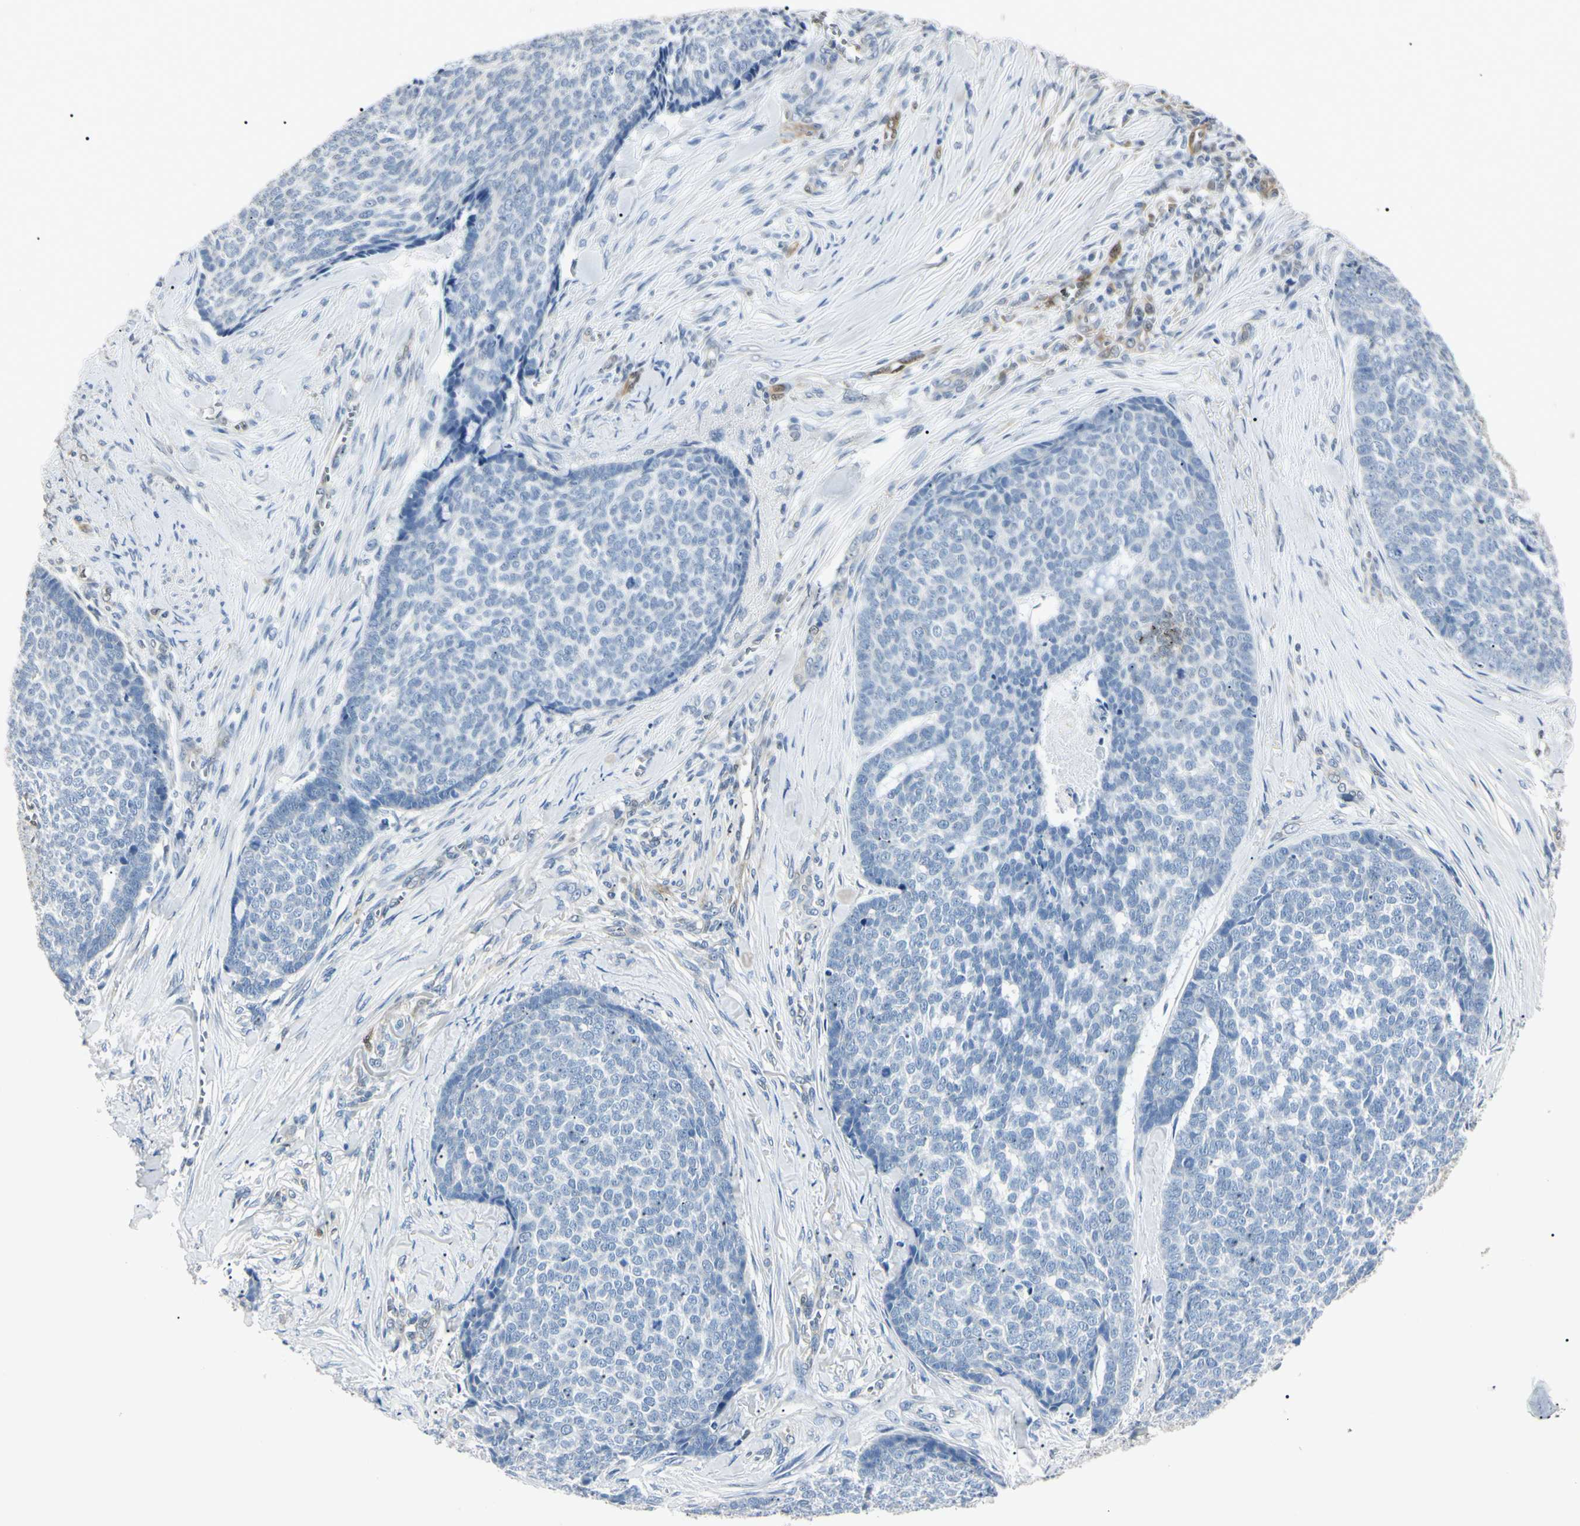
{"staining": {"intensity": "negative", "quantity": "none", "location": "none"}, "tissue": "skin cancer", "cell_type": "Tumor cells", "image_type": "cancer", "snomed": [{"axis": "morphology", "description": "Basal cell carcinoma"}, {"axis": "topography", "description": "Skin"}], "caption": "This photomicrograph is of skin cancer stained with IHC to label a protein in brown with the nuclei are counter-stained blue. There is no expression in tumor cells.", "gene": "AKR1C3", "patient": {"sex": "male", "age": 84}}